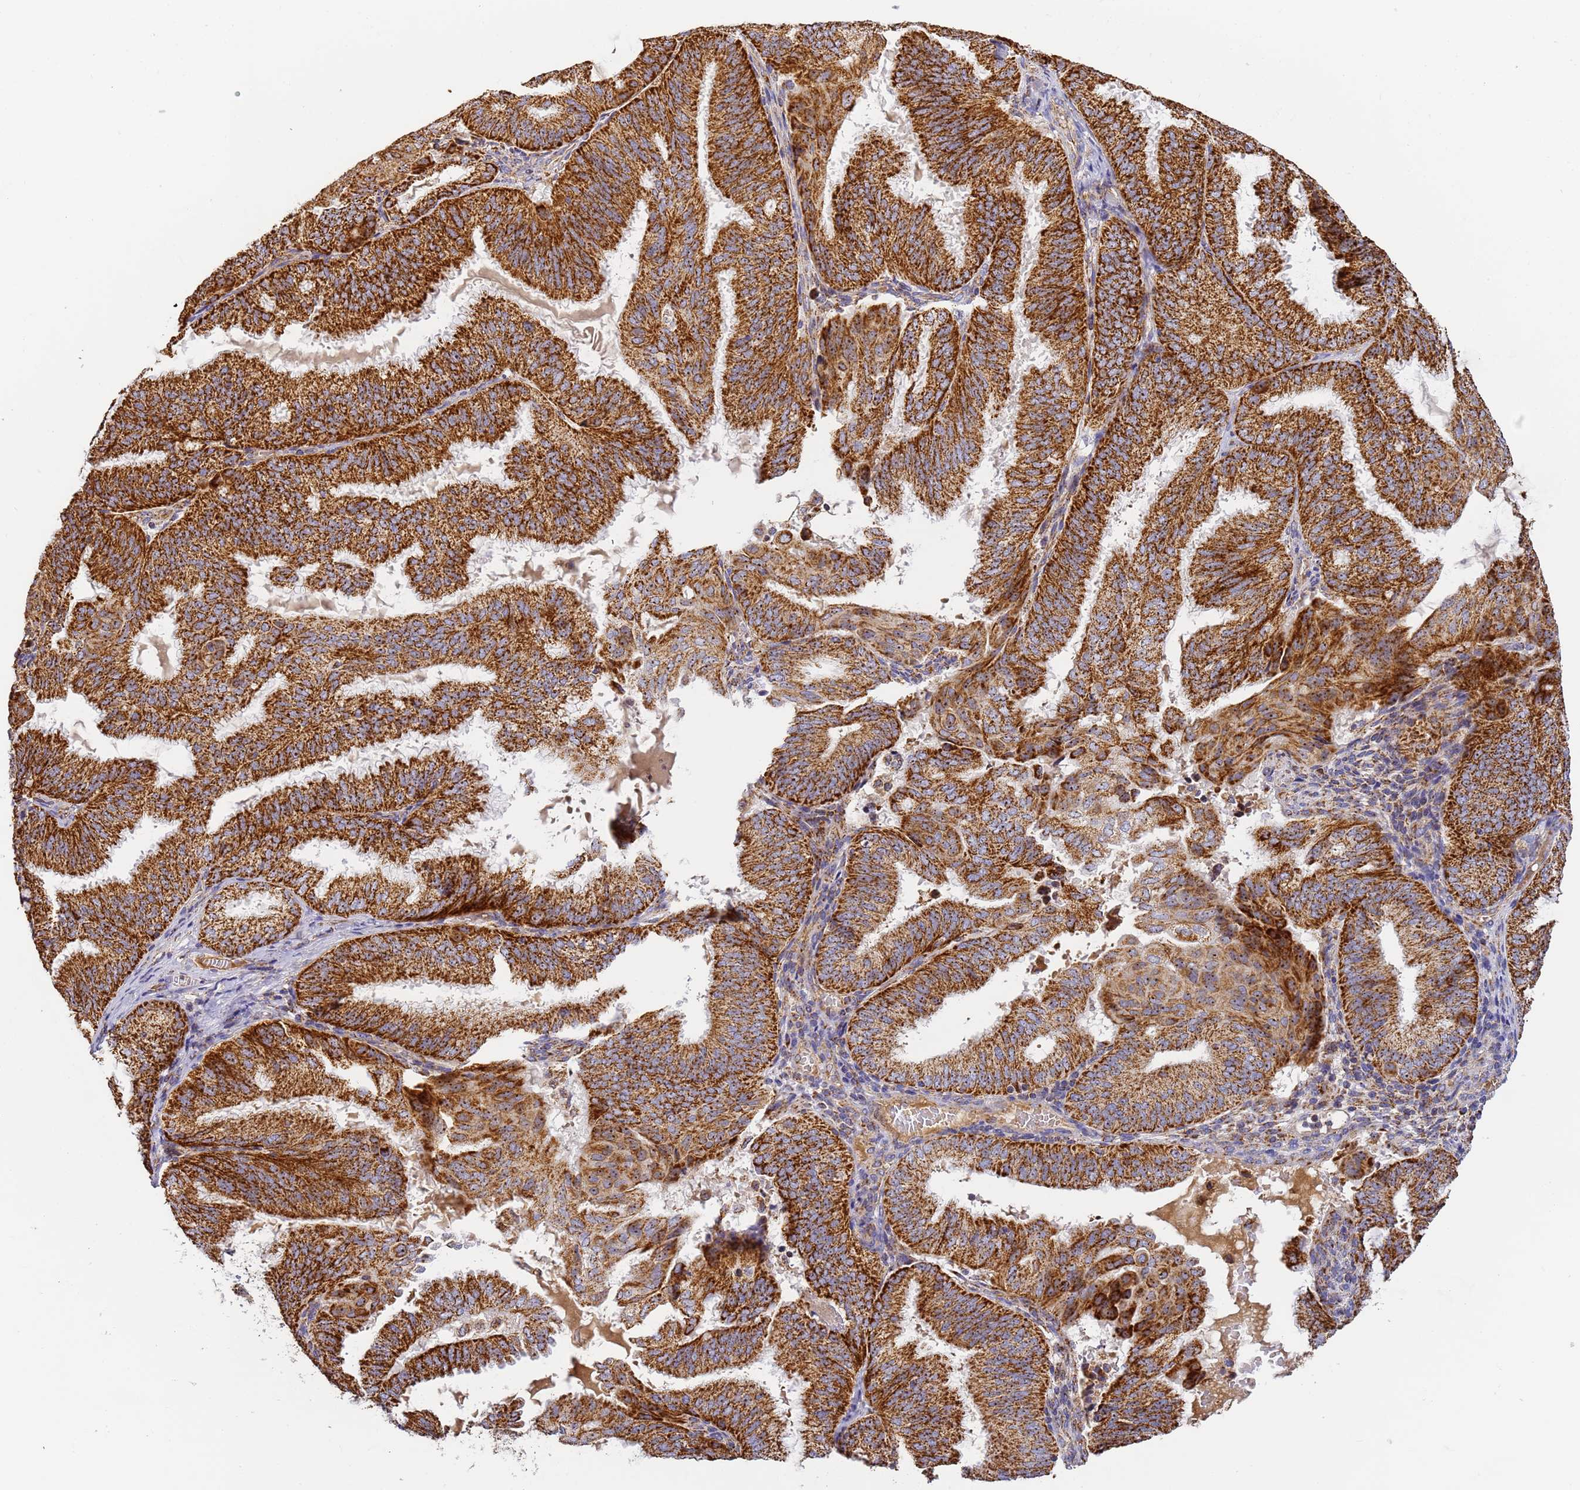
{"staining": {"intensity": "strong", "quantity": ">75%", "location": "cytoplasmic/membranous"}, "tissue": "endometrial cancer", "cell_type": "Tumor cells", "image_type": "cancer", "snomed": [{"axis": "morphology", "description": "Adenocarcinoma, NOS"}, {"axis": "topography", "description": "Endometrium"}], "caption": "DAB (3,3'-diaminobenzidine) immunohistochemical staining of endometrial cancer (adenocarcinoma) exhibits strong cytoplasmic/membranous protein expression in about >75% of tumor cells.", "gene": "FRG2C", "patient": {"sex": "female", "age": 49}}